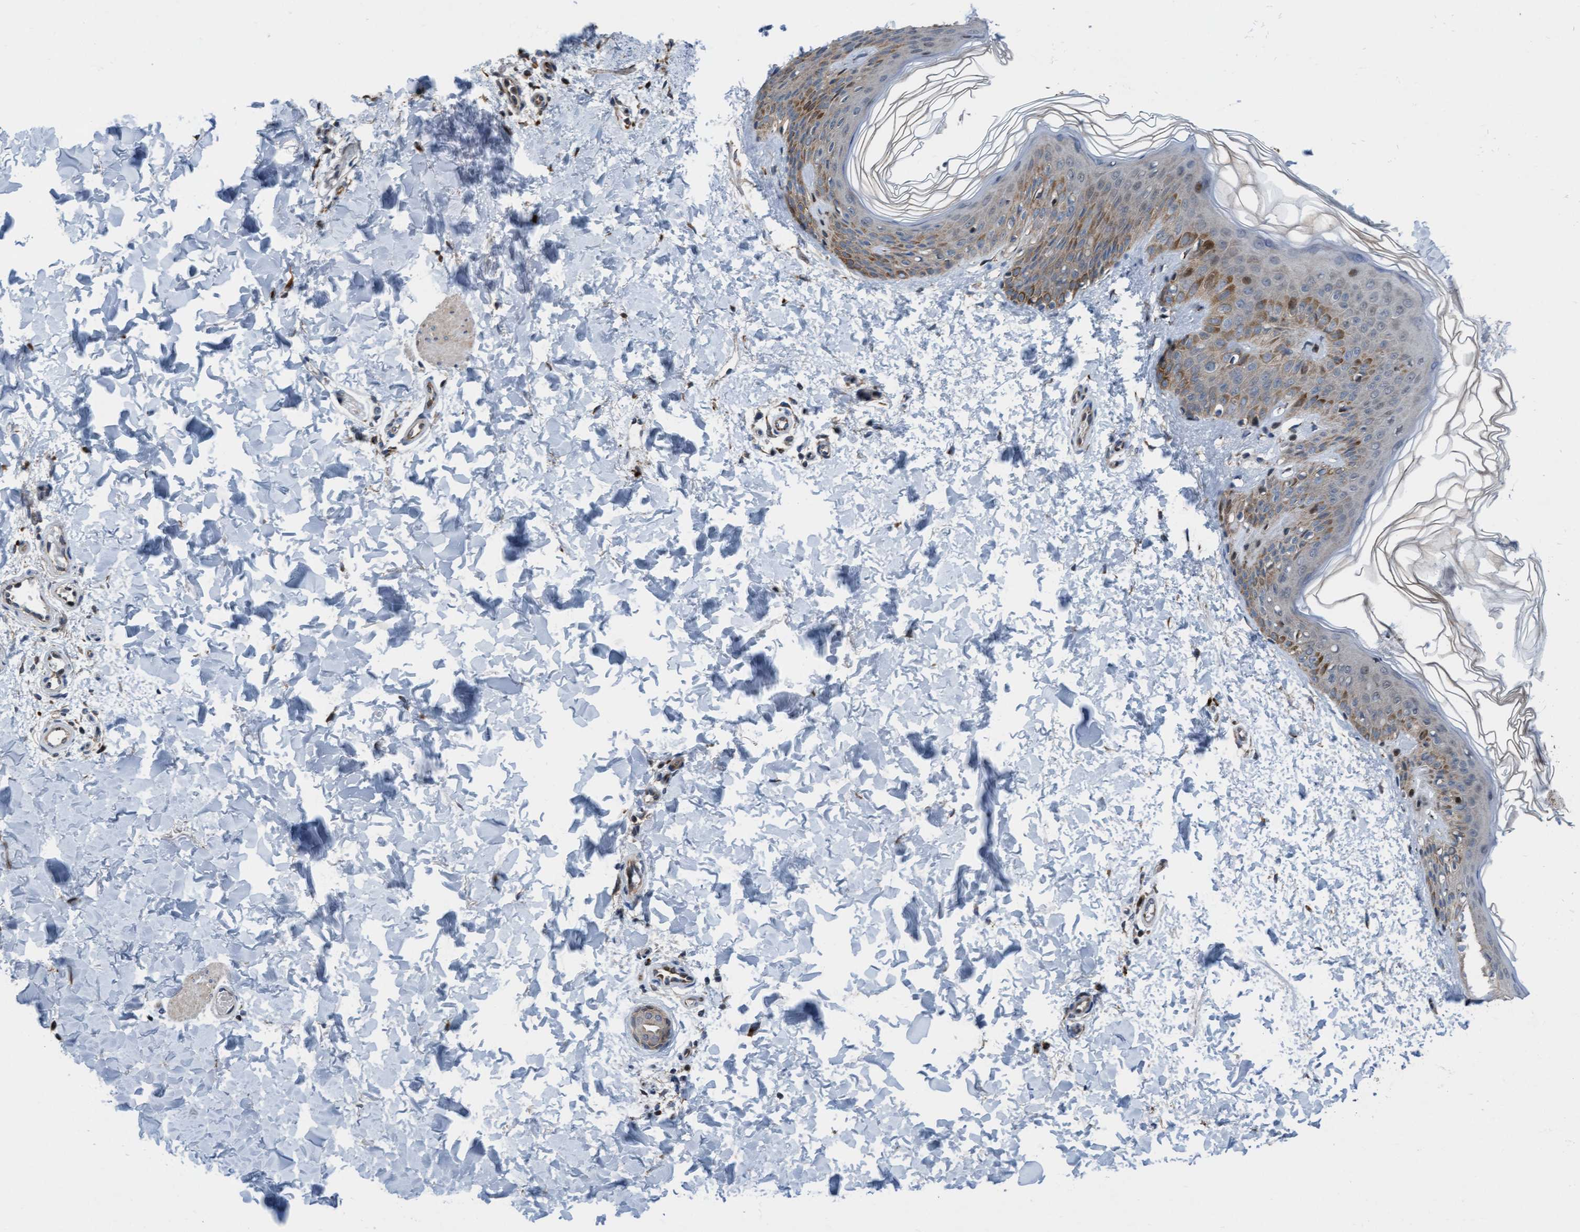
{"staining": {"intensity": "strong", "quantity": ">75%", "location": "cytoplasmic/membranous"}, "tissue": "skin", "cell_type": "Fibroblasts", "image_type": "normal", "snomed": [{"axis": "morphology", "description": "Normal tissue, NOS"}, {"axis": "morphology", "description": "Neoplasm, benign, NOS"}, {"axis": "topography", "description": "Skin"}, {"axis": "topography", "description": "Soft tissue"}], "caption": "Protein expression analysis of benign skin exhibits strong cytoplasmic/membranous staining in approximately >75% of fibroblasts. (IHC, brightfield microscopy, high magnification).", "gene": "KLHL26", "patient": {"sex": "male", "age": 26}}